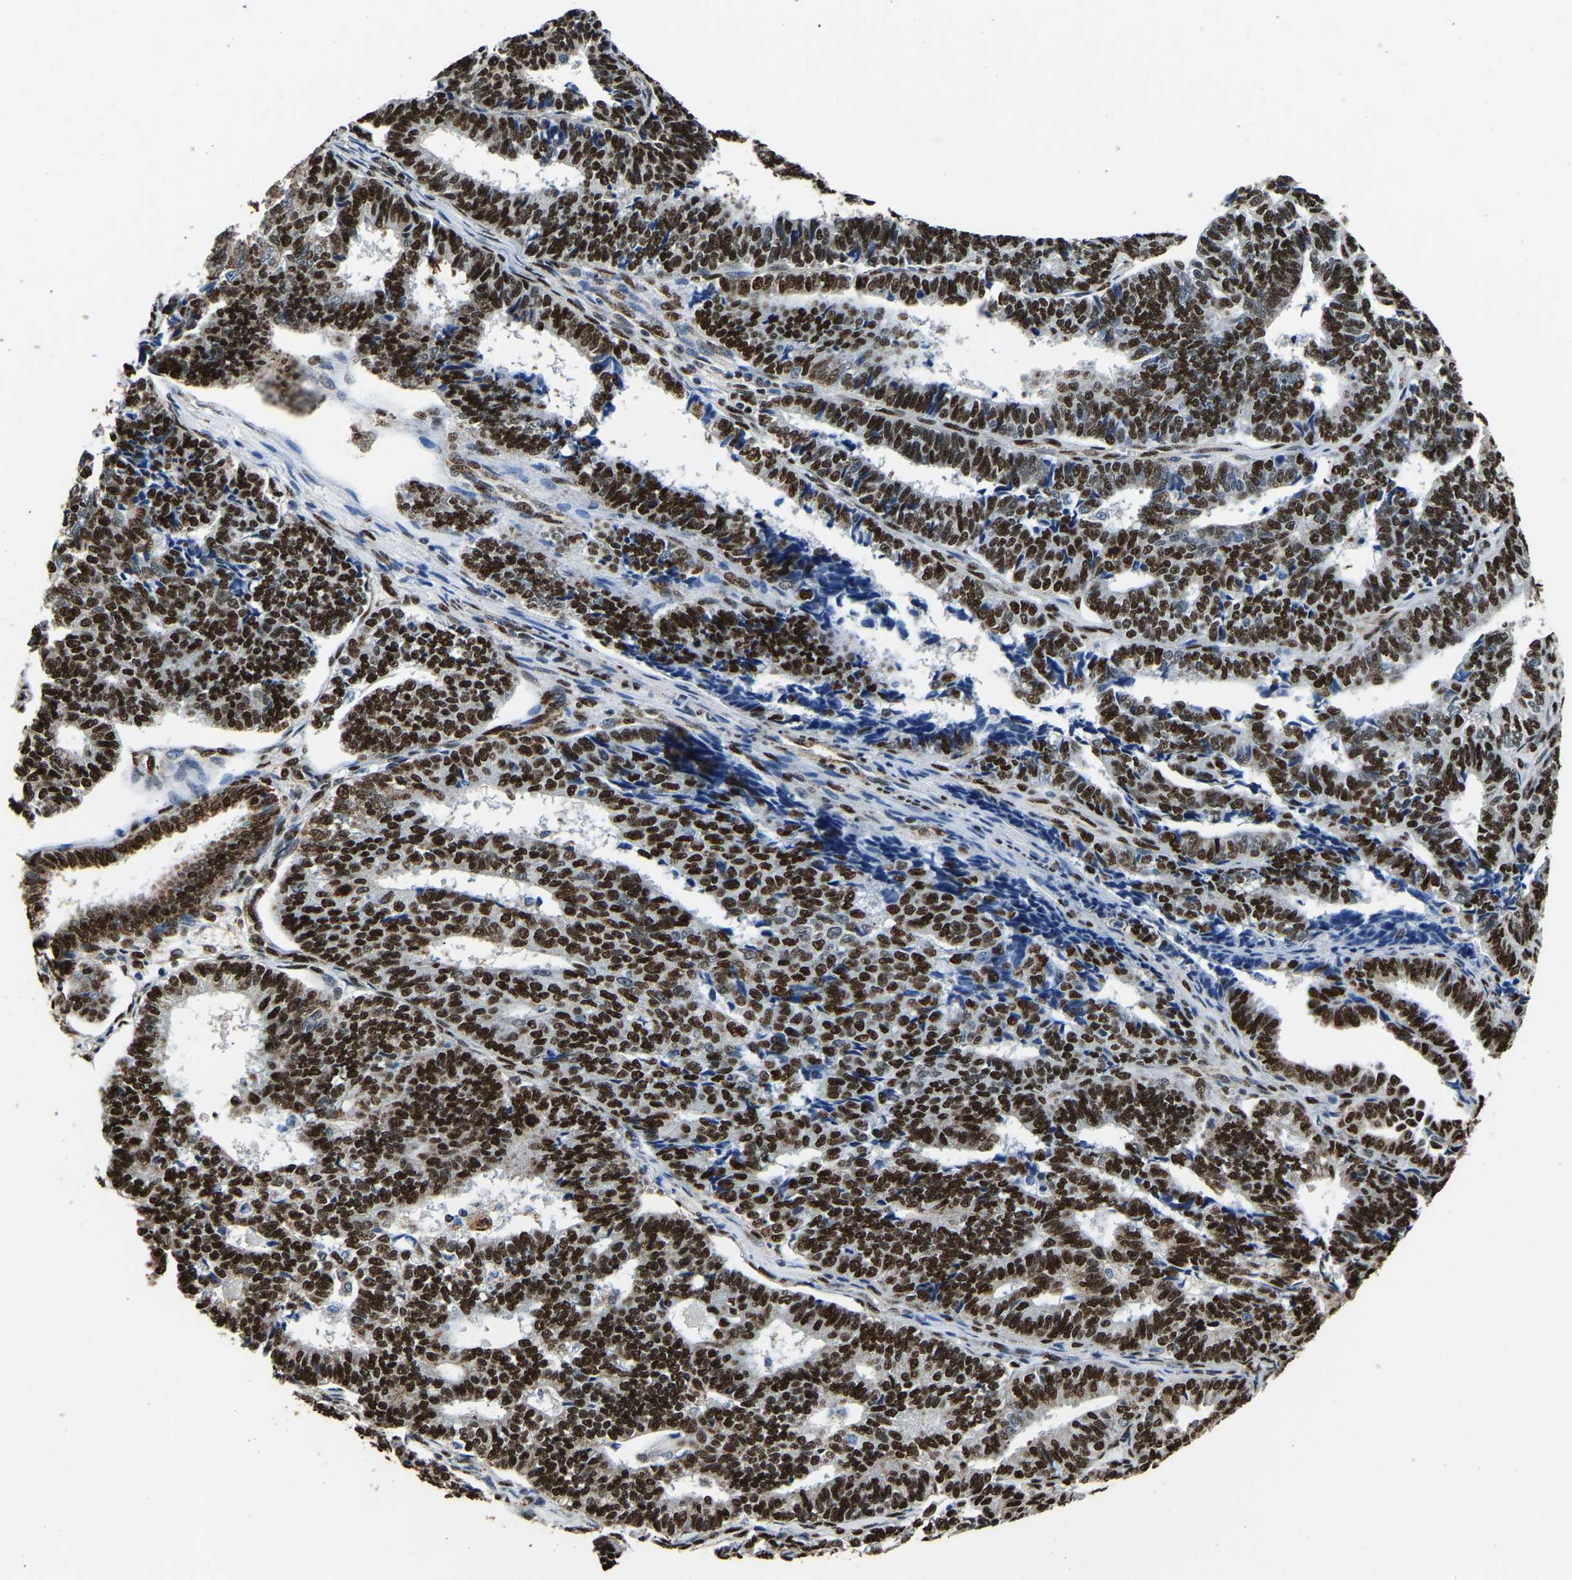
{"staining": {"intensity": "strong", "quantity": ">75%", "location": "cytoplasmic/membranous,nuclear"}, "tissue": "endometrial cancer", "cell_type": "Tumor cells", "image_type": "cancer", "snomed": [{"axis": "morphology", "description": "Adenocarcinoma, NOS"}, {"axis": "topography", "description": "Endometrium"}], "caption": "DAB immunohistochemical staining of adenocarcinoma (endometrial) reveals strong cytoplasmic/membranous and nuclear protein expression in approximately >75% of tumor cells.", "gene": "SAFB", "patient": {"sex": "female", "age": 70}}